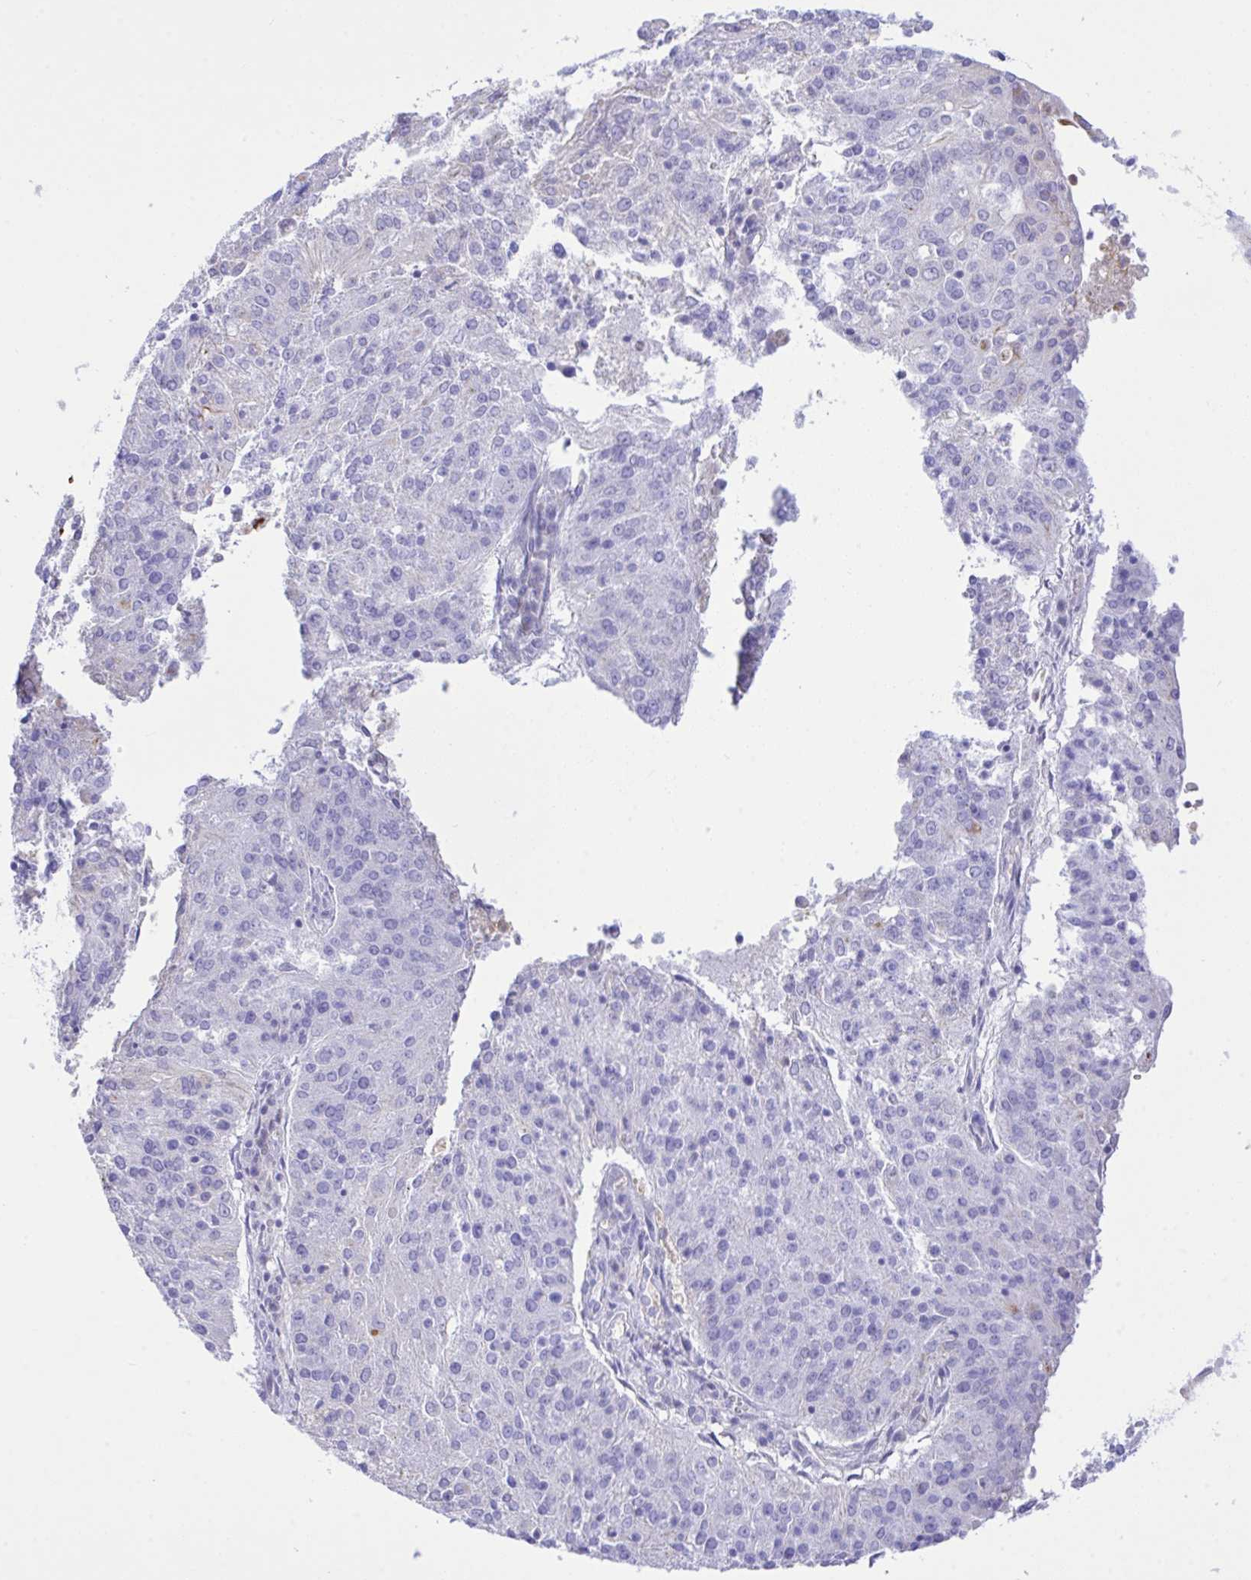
{"staining": {"intensity": "negative", "quantity": "none", "location": "none"}, "tissue": "endometrial cancer", "cell_type": "Tumor cells", "image_type": "cancer", "snomed": [{"axis": "morphology", "description": "Adenocarcinoma, NOS"}, {"axis": "topography", "description": "Endometrium"}], "caption": "The IHC histopathology image has no significant positivity in tumor cells of endometrial cancer tissue. Nuclei are stained in blue.", "gene": "ZNF221", "patient": {"sex": "female", "age": 82}}